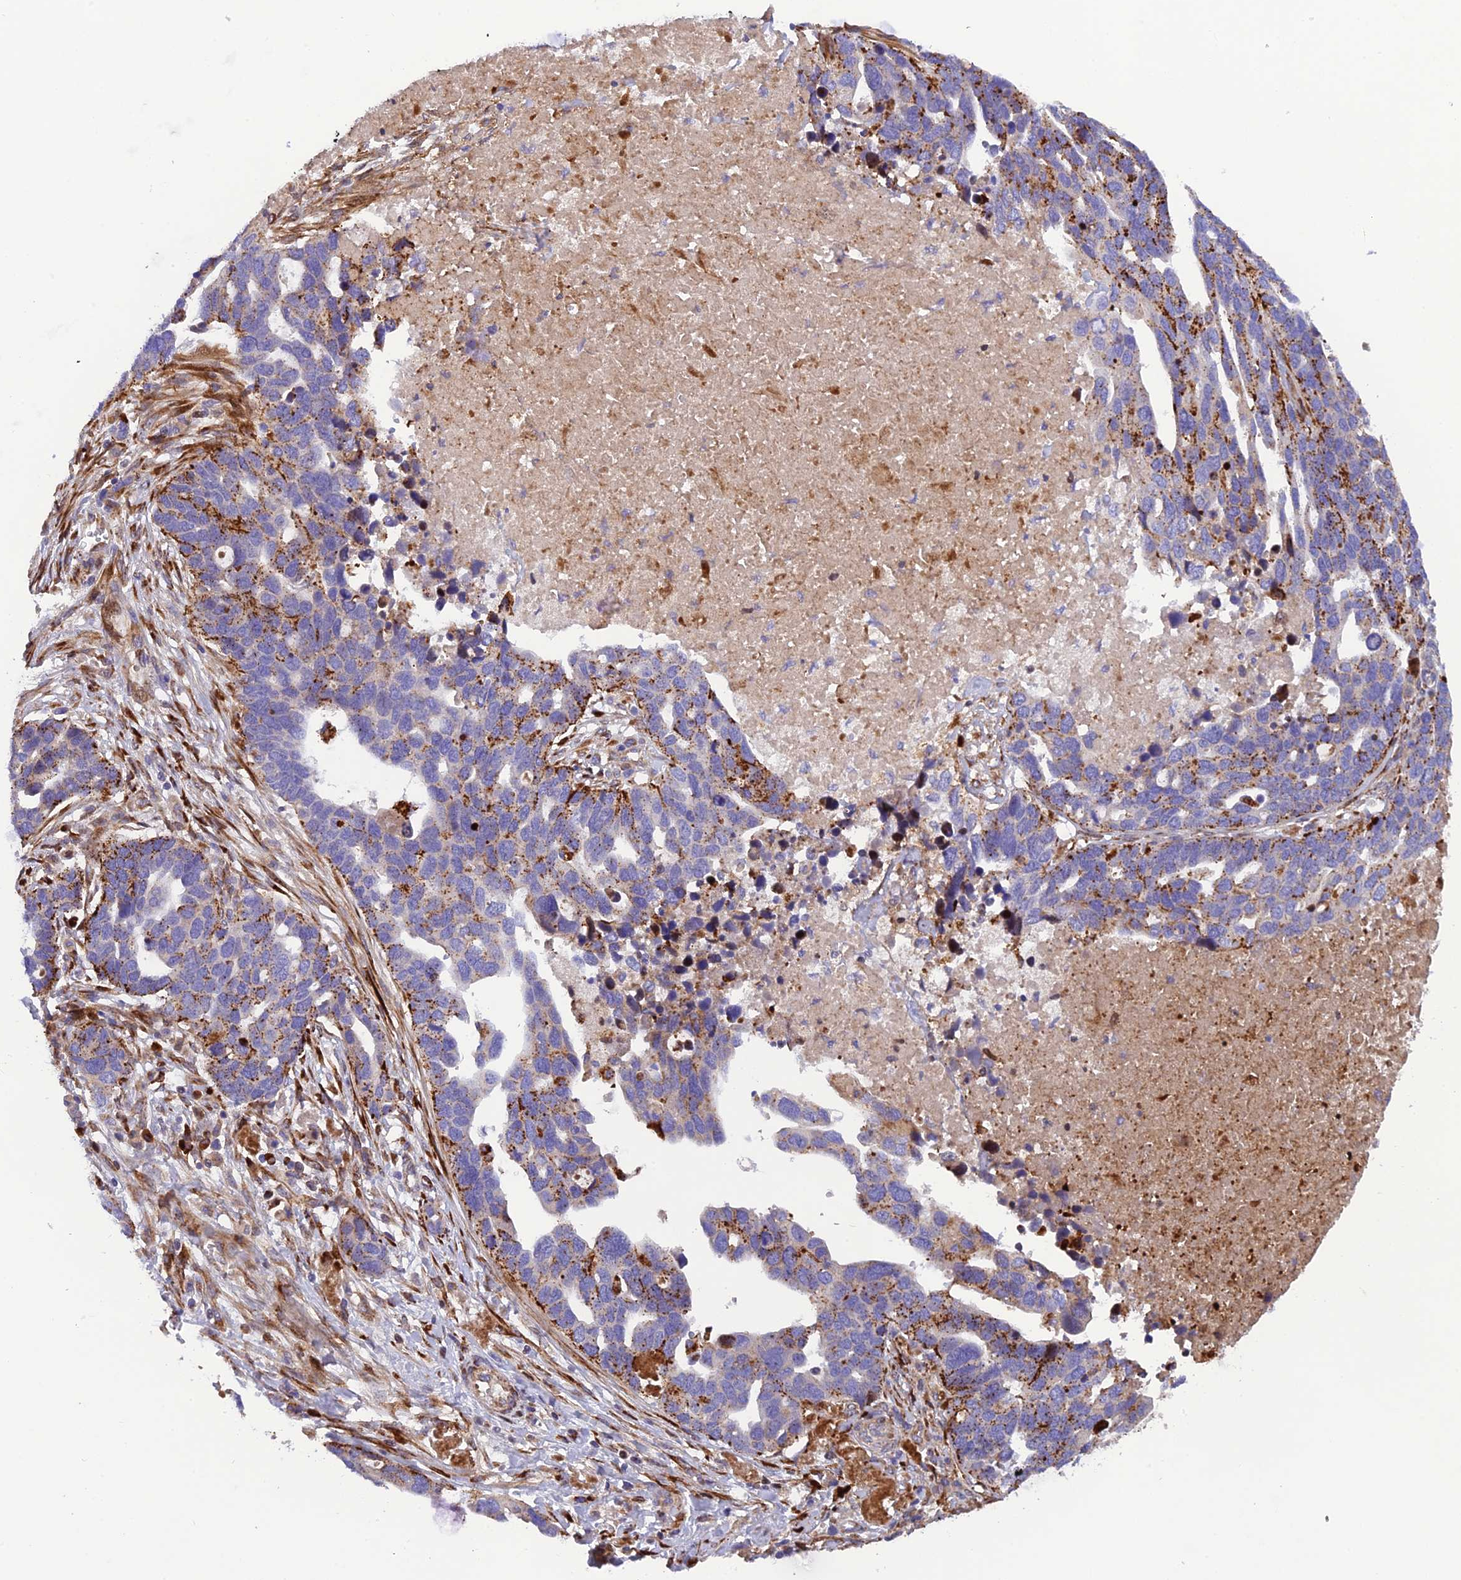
{"staining": {"intensity": "moderate", "quantity": ">75%", "location": "cytoplasmic/membranous"}, "tissue": "ovarian cancer", "cell_type": "Tumor cells", "image_type": "cancer", "snomed": [{"axis": "morphology", "description": "Cystadenocarcinoma, serous, NOS"}, {"axis": "topography", "description": "Ovary"}], "caption": "Serous cystadenocarcinoma (ovarian) tissue shows moderate cytoplasmic/membranous expression in approximately >75% of tumor cells, visualized by immunohistochemistry. (brown staining indicates protein expression, while blue staining denotes nuclei).", "gene": "CPSF4L", "patient": {"sex": "female", "age": 54}}